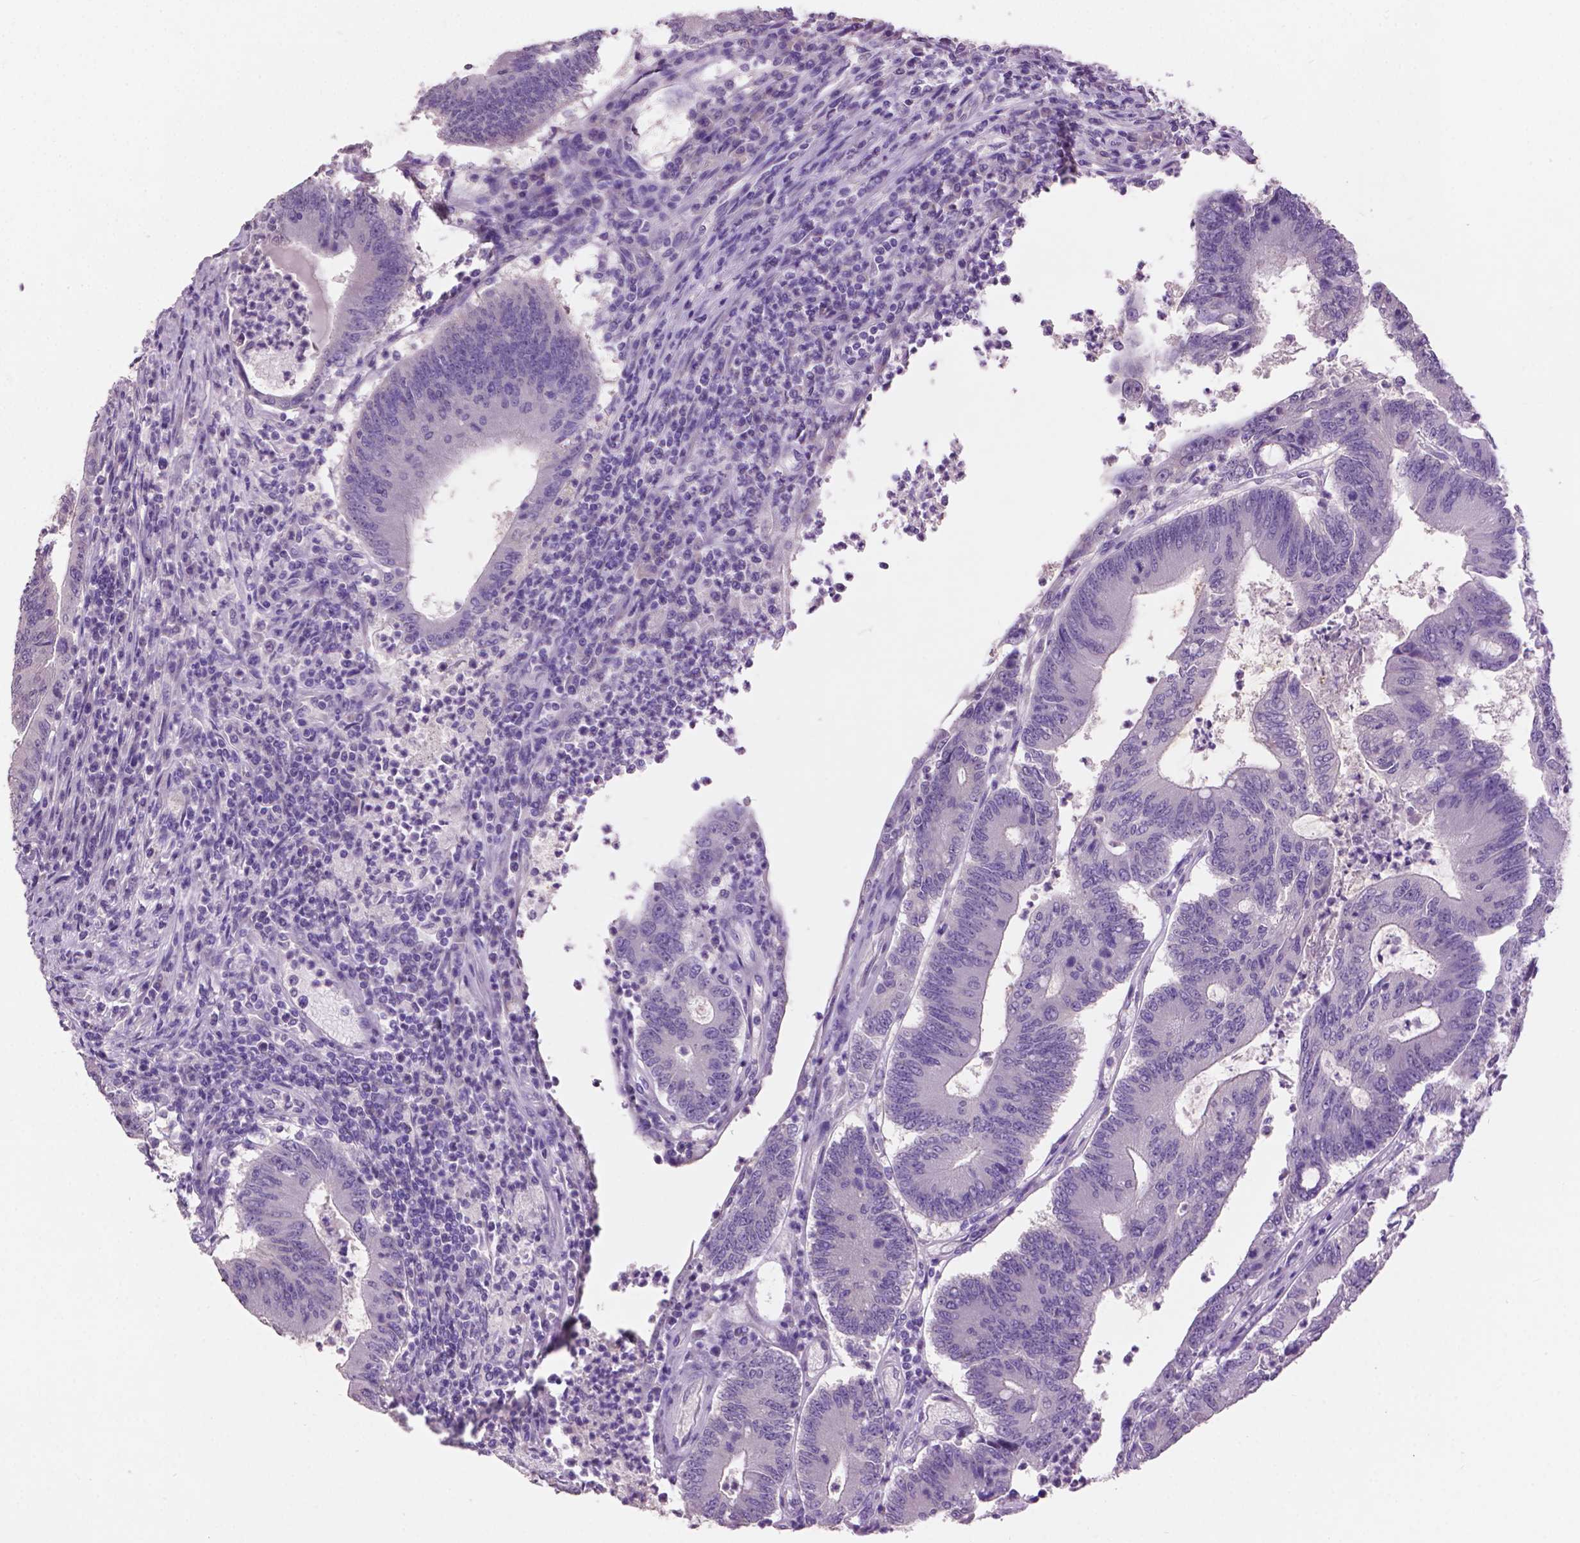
{"staining": {"intensity": "negative", "quantity": "none", "location": "none"}, "tissue": "colorectal cancer", "cell_type": "Tumor cells", "image_type": "cancer", "snomed": [{"axis": "morphology", "description": "Adenocarcinoma, NOS"}, {"axis": "topography", "description": "Colon"}], "caption": "Micrograph shows no protein positivity in tumor cells of colorectal cancer tissue.", "gene": "CRYBA4", "patient": {"sex": "female", "age": 70}}